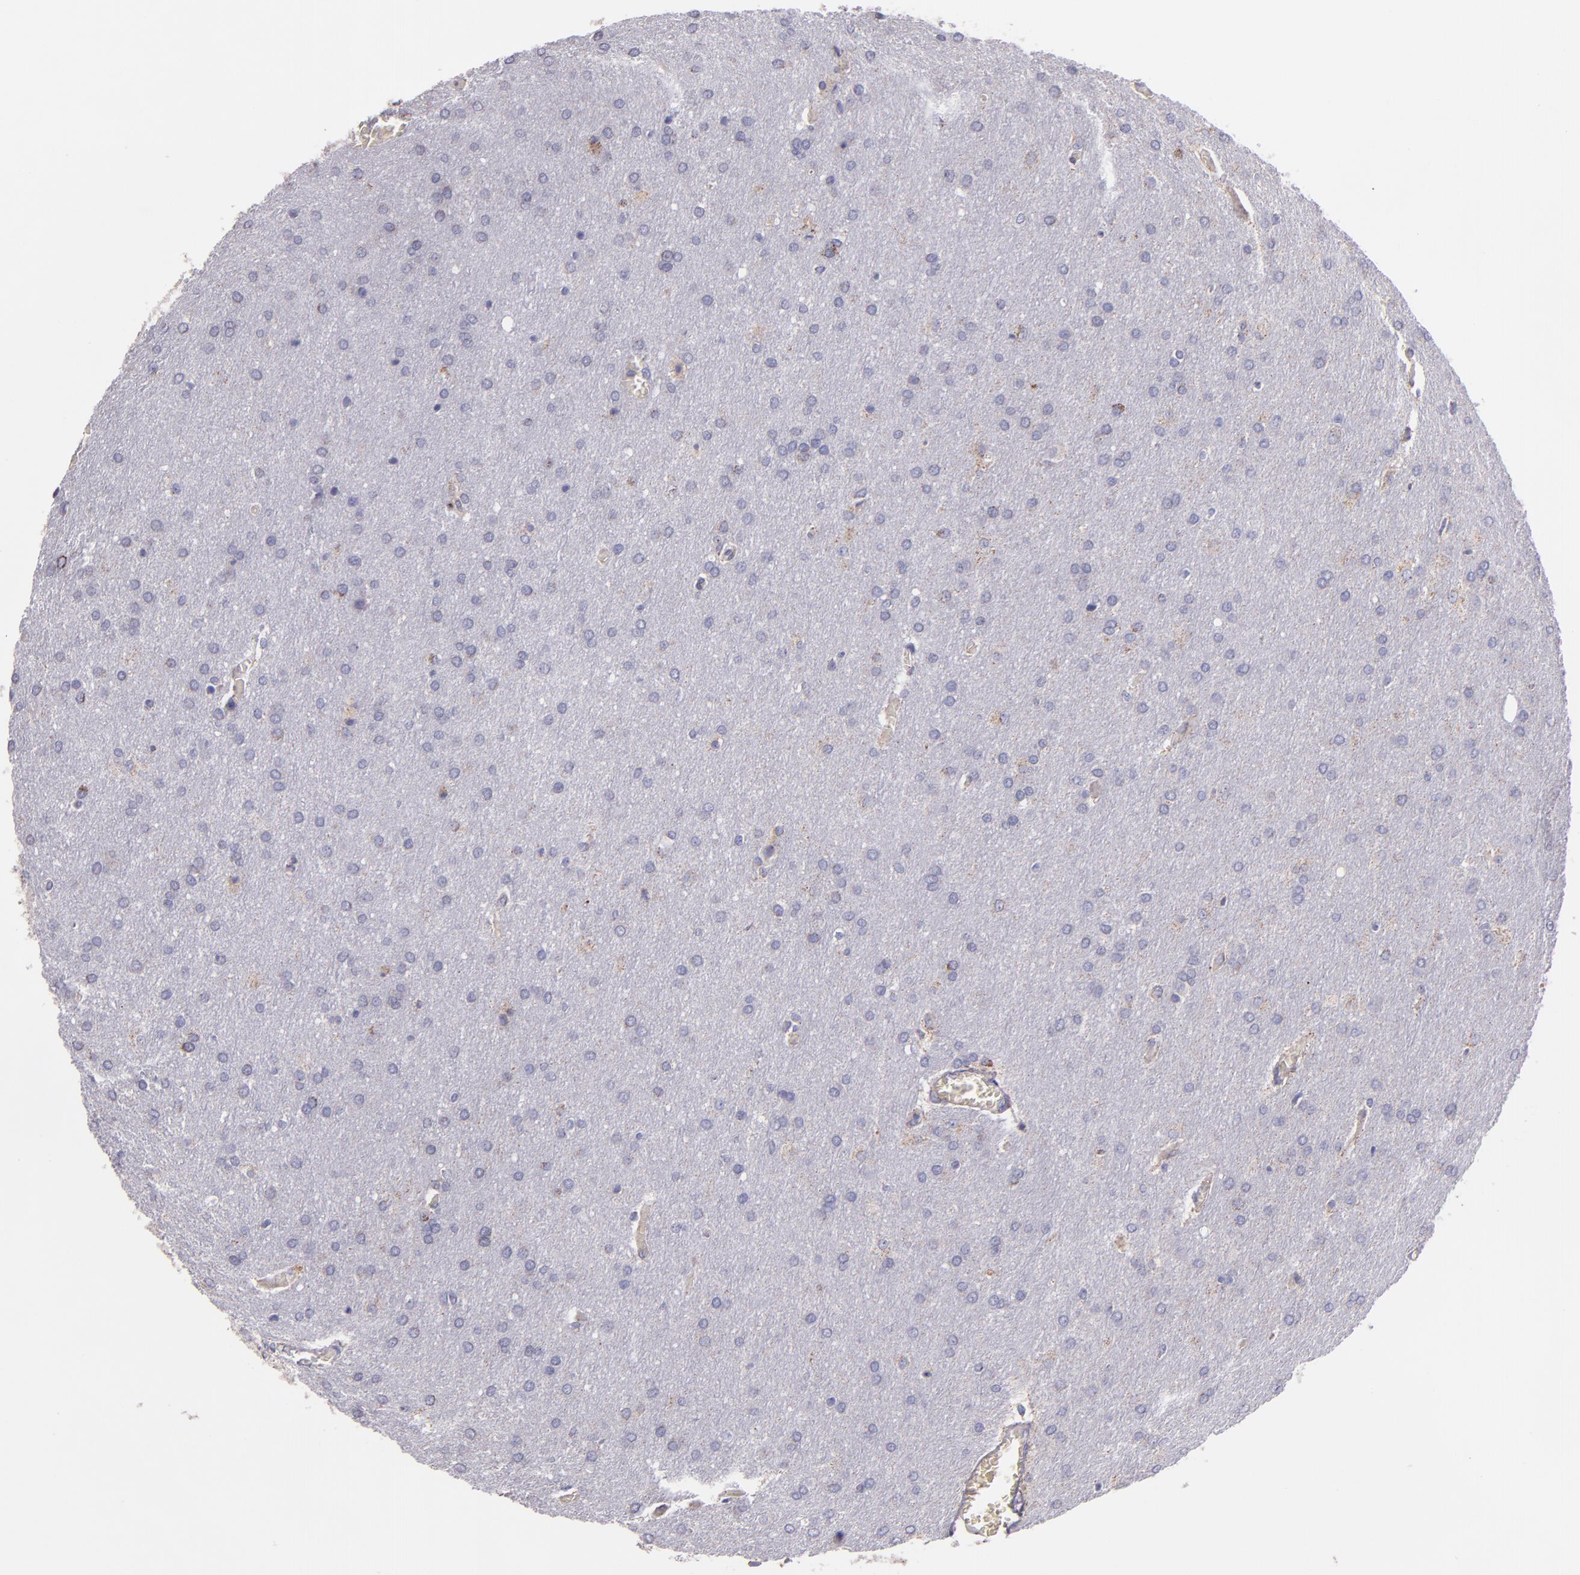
{"staining": {"intensity": "weak", "quantity": "<25%", "location": "cytoplasmic/membranous"}, "tissue": "glioma", "cell_type": "Tumor cells", "image_type": "cancer", "snomed": [{"axis": "morphology", "description": "Glioma, malignant, Low grade"}, {"axis": "topography", "description": "Brain"}], "caption": "Immunohistochemistry micrograph of human glioma stained for a protein (brown), which displays no staining in tumor cells.", "gene": "HSPD1", "patient": {"sex": "female", "age": 32}}